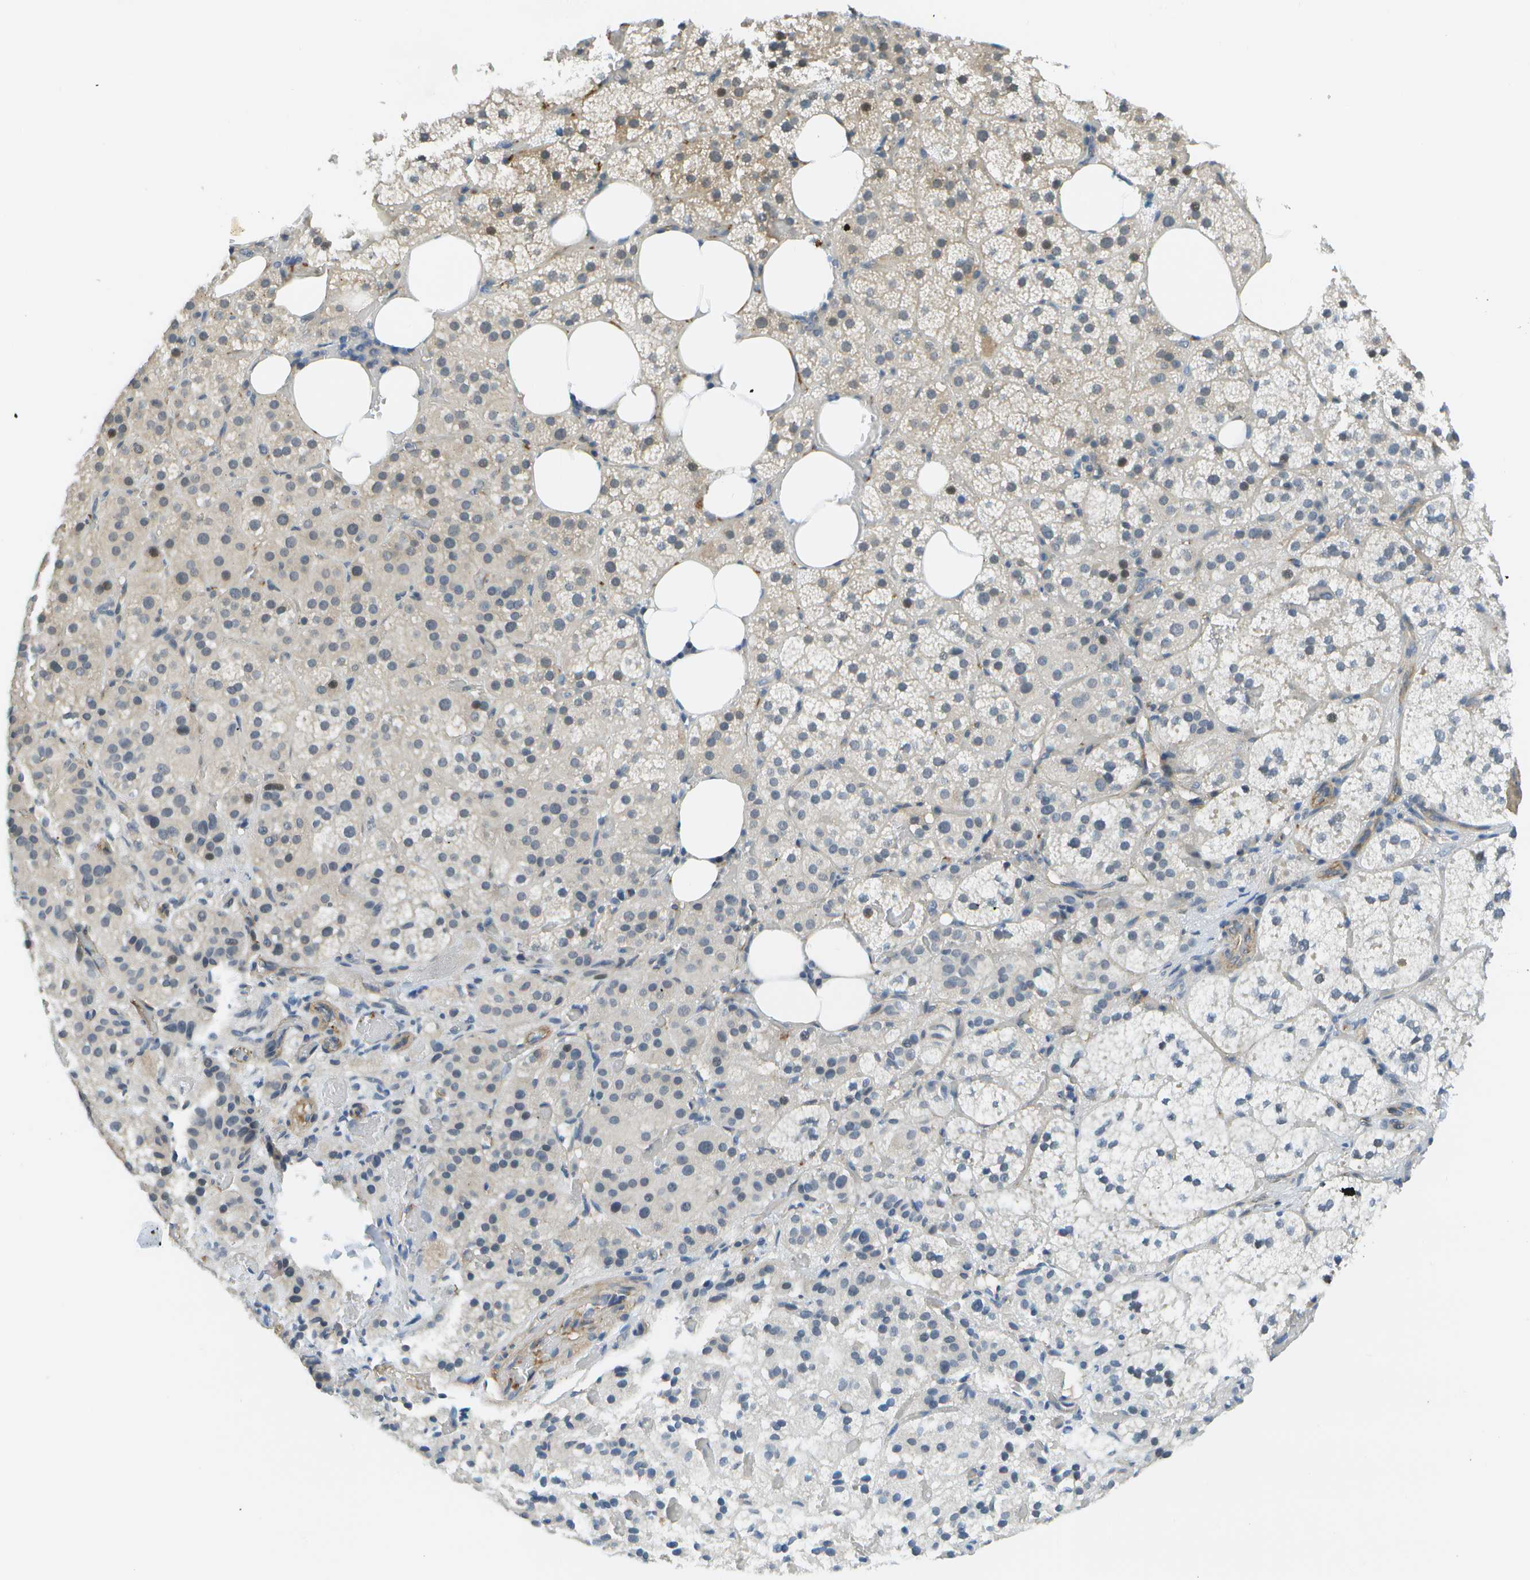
{"staining": {"intensity": "weak", "quantity": "25%-75%", "location": "cytoplasmic/membranous"}, "tissue": "adrenal gland", "cell_type": "Glandular cells", "image_type": "normal", "snomed": [{"axis": "morphology", "description": "Normal tissue, NOS"}, {"axis": "topography", "description": "Adrenal gland"}], "caption": "IHC image of normal adrenal gland: human adrenal gland stained using immunohistochemistry (IHC) reveals low levels of weak protein expression localized specifically in the cytoplasmic/membranous of glandular cells, appearing as a cytoplasmic/membranous brown color.", "gene": "KIAA0040", "patient": {"sex": "female", "age": 59}}